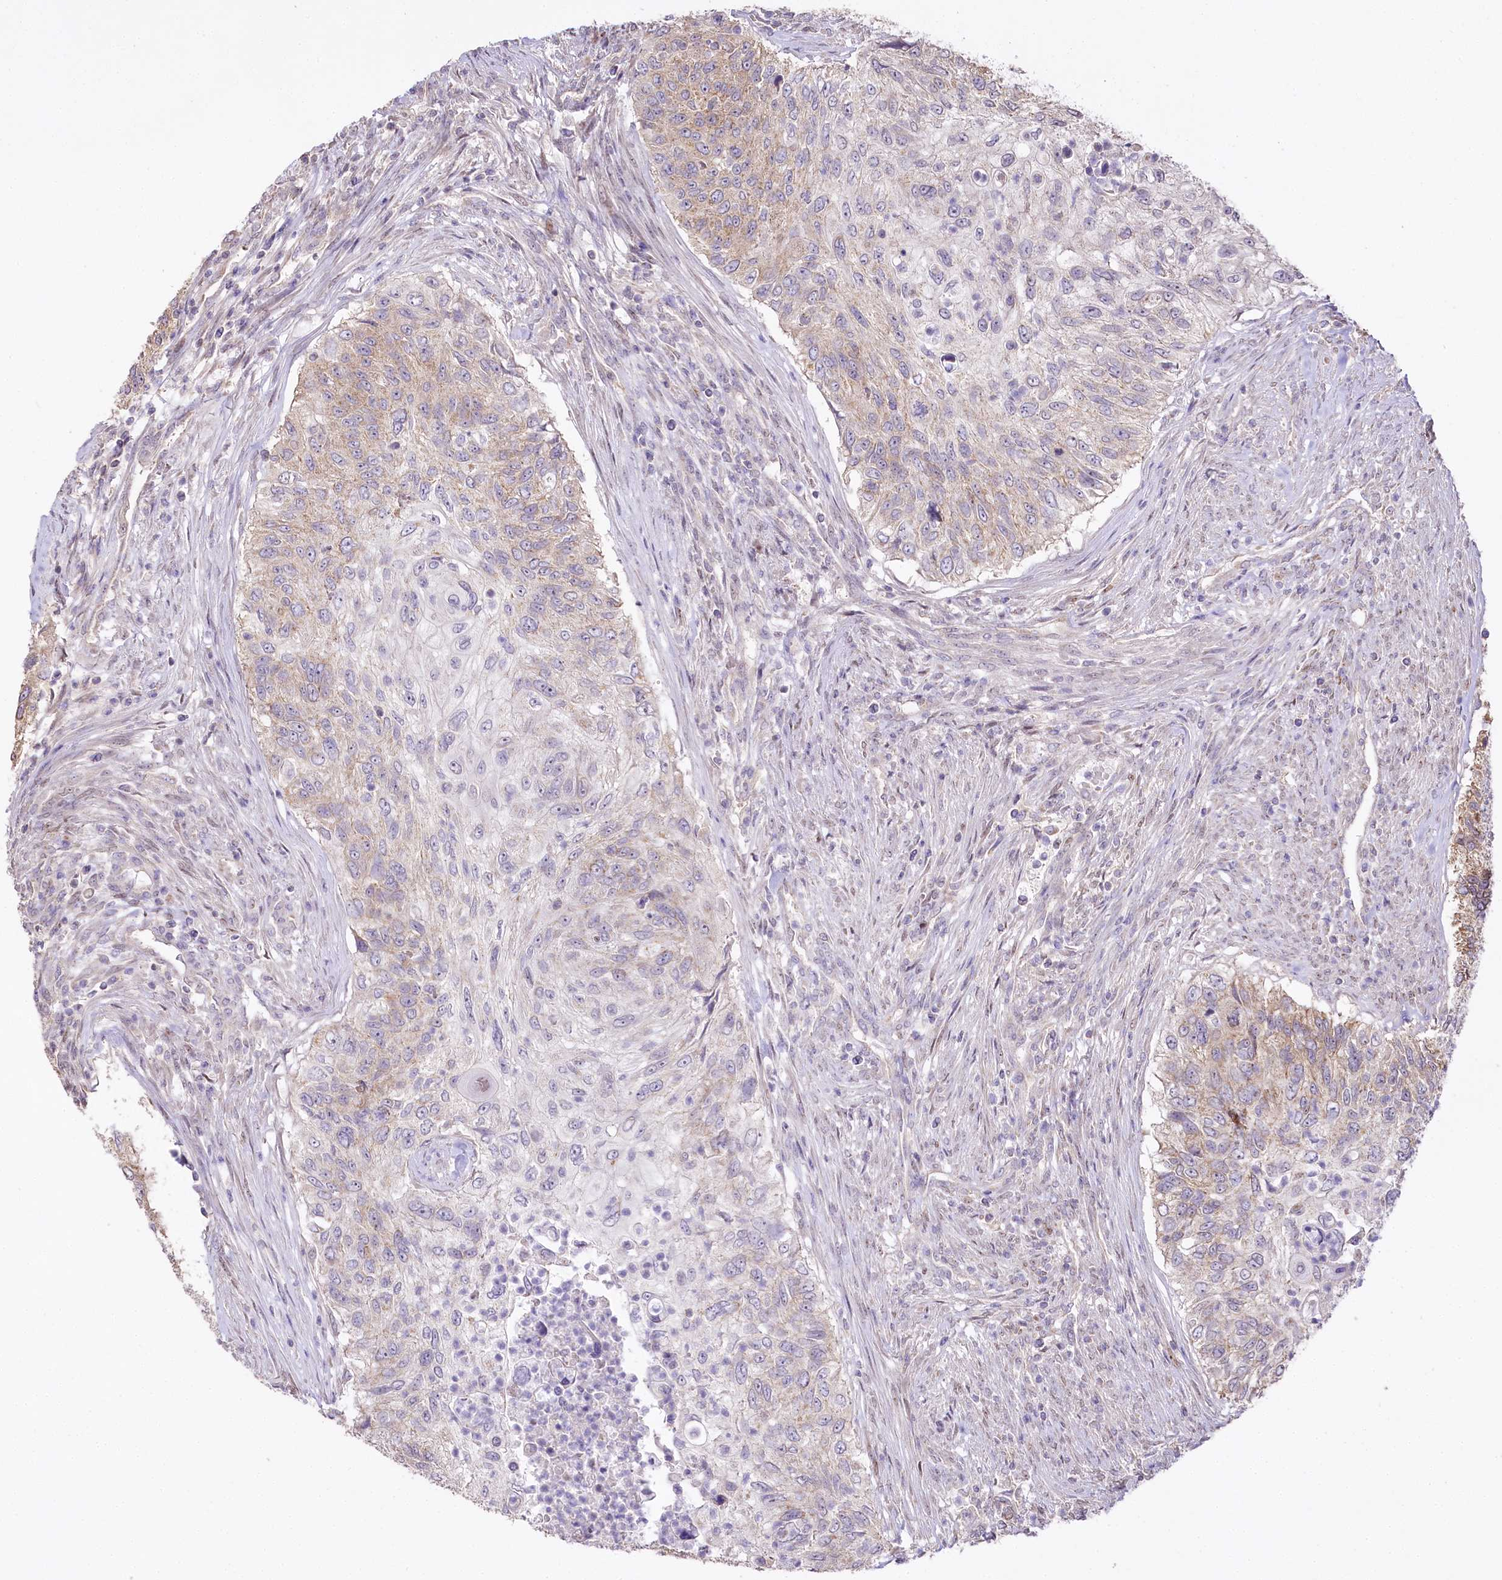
{"staining": {"intensity": "weak", "quantity": "<25%", "location": "cytoplasmic/membranous"}, "tissue": "urothelial cancer", "cell_type": "Tumor cells", "image_type": "cancer", "snomed": [{"axis": "morphology", "description": "Urothelial carcinoma, High grade"}, {"axis": "topography", "description": "Urinary bladder"}], "caption": "DAB (3,3'-diaminobenzidine) immunohistochemical staining of high-grade urothelial carcinoma exhibits no significant positivity in tumor cells.", "gene": "ZNF226", "patient": {"sex": "female", "age": 60}}